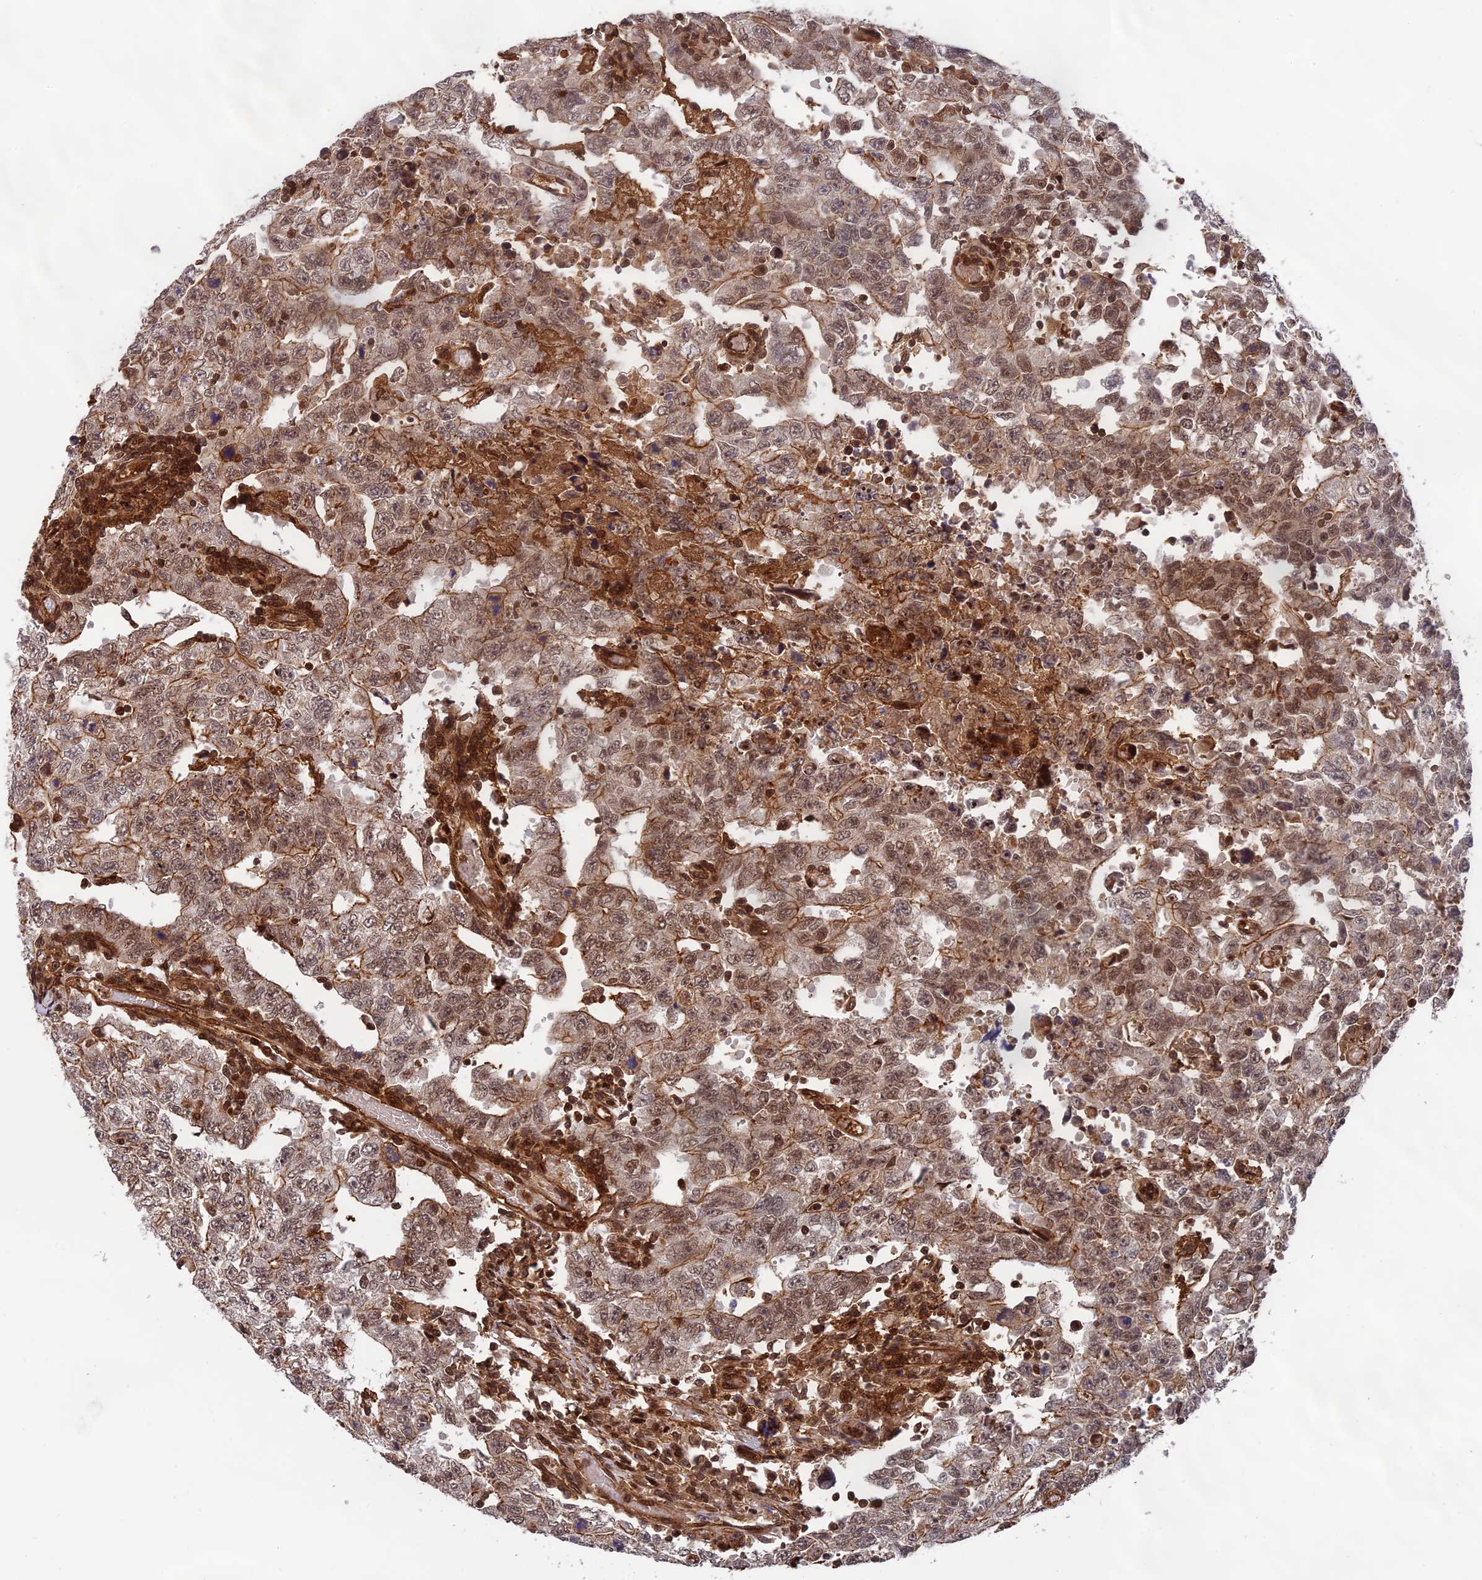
{"staining": {"intensity": "moderate", "quantity": "25%-75%", "location": "cytoplasmic/membranous,nuclear"}, "tissue": "testis cancer", "cell_type": "Tumor cells", "image_type": "cancer", "snomed": [{"axis": "morphology", "description": "Carcinoma, Embryonal, NOS"}, {"axis": "topography", "description": "Testis"}], "caption": "Brown immunohistochemical staining in human testis cancer exhibits moderate cytoplasmic/membranous and nuclear expression in about 25%-75% of tumor cells.", "gene": "OSBPL1A", "patient": {"sex": "male", "age": 26}}